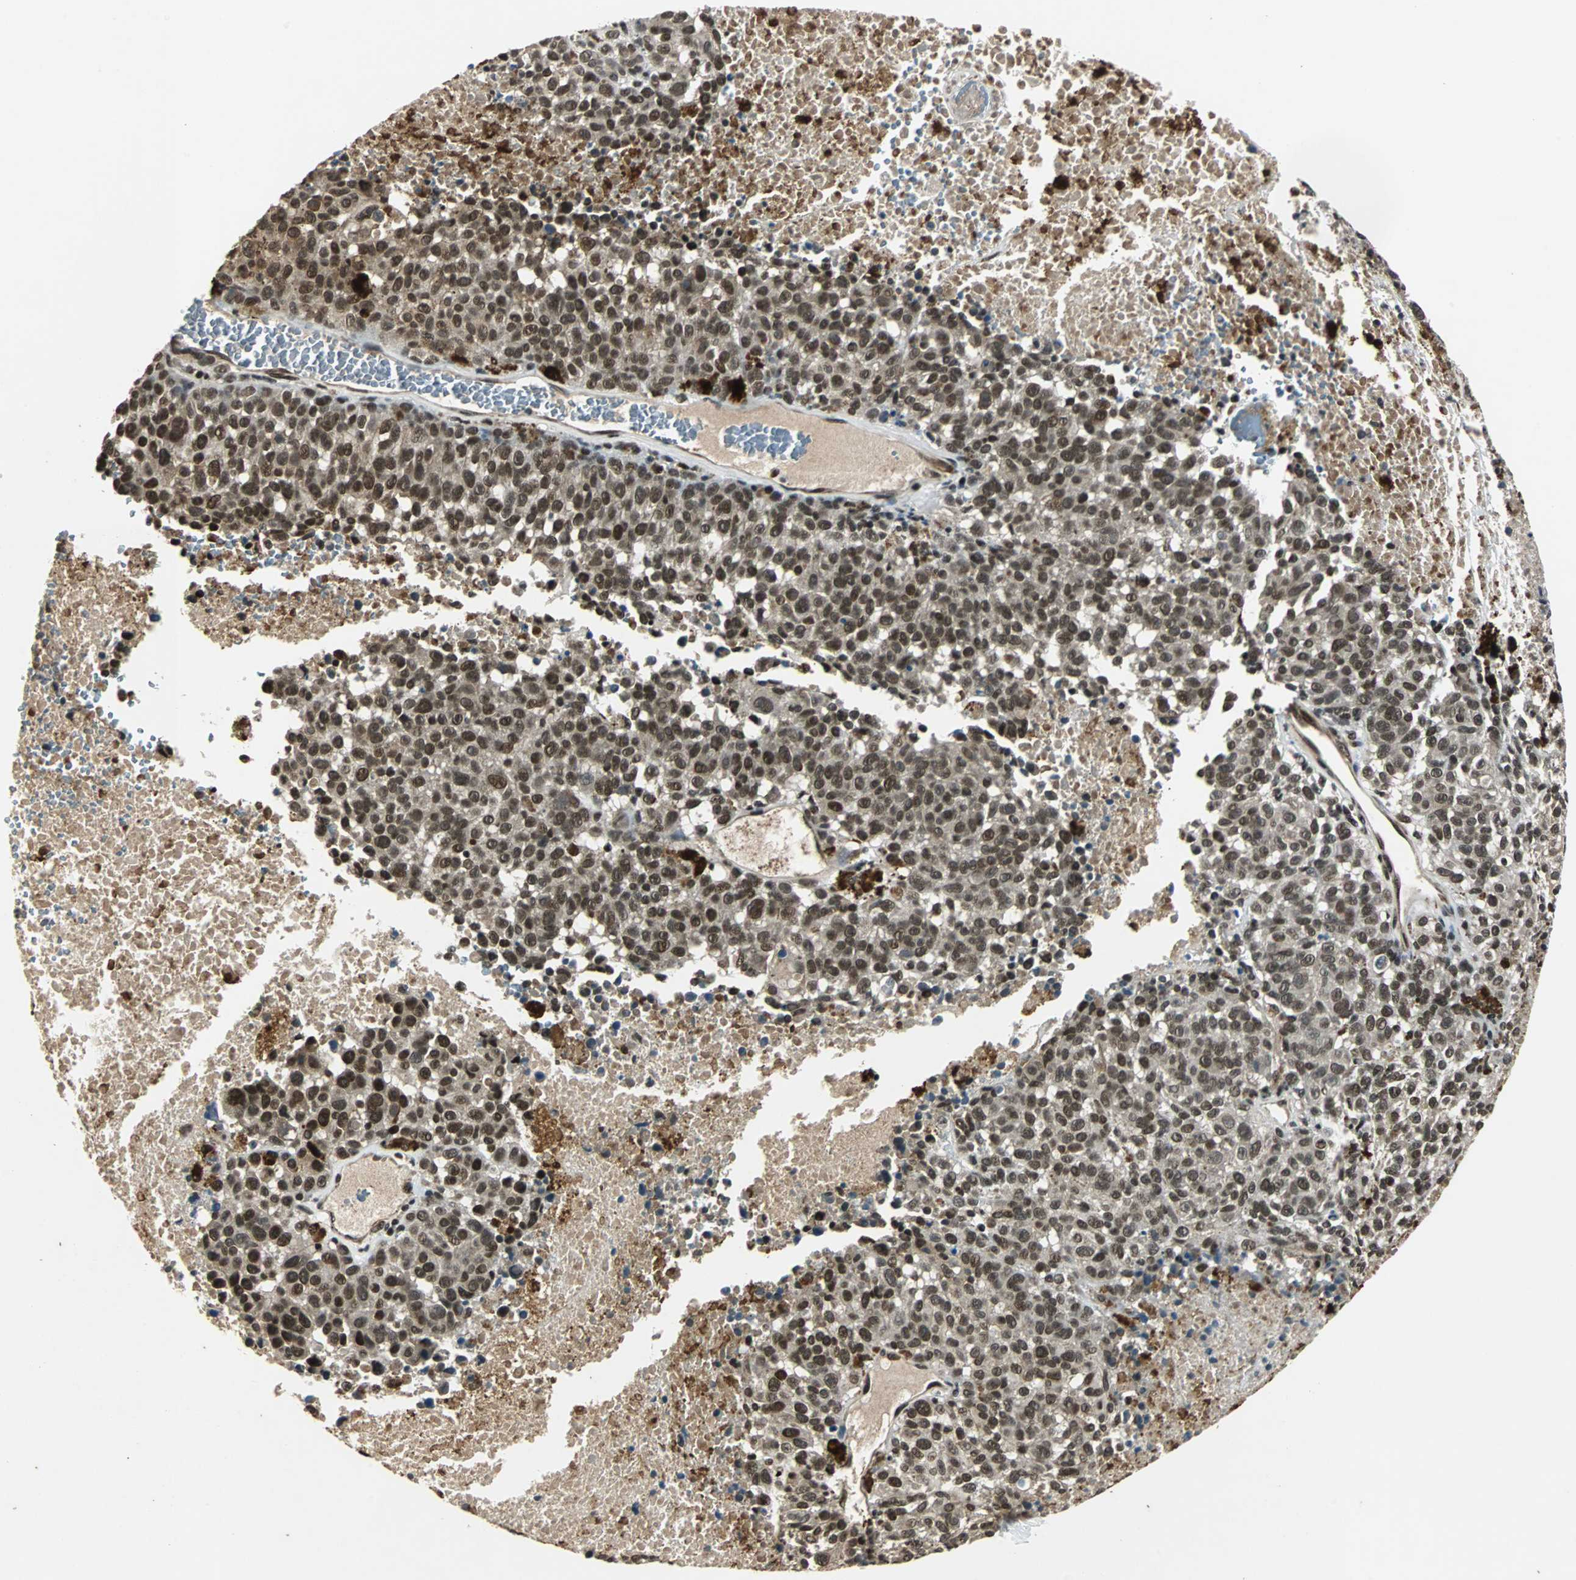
{"staining": {"intensity": "strong", "quantity": ">75%", "location": "nuclear"}, "tissue": "melanoma", "cell_type": "Tumor cells", "image_type": "cancer", "snomed": [{"axis": "morphology", "description": "Malignant melanoma, Metastatic site"}, {"axis": "topography", "description": "Cerebral cortex"}], "caption": "DAB immunohistochemical staining of human malignant melanoma (metastatic site) reveals strong nuclear protein expression in approximately >75% of tumor cells.", "gene": "TAF5", "patient": {"sex": "female", "age": 52}}